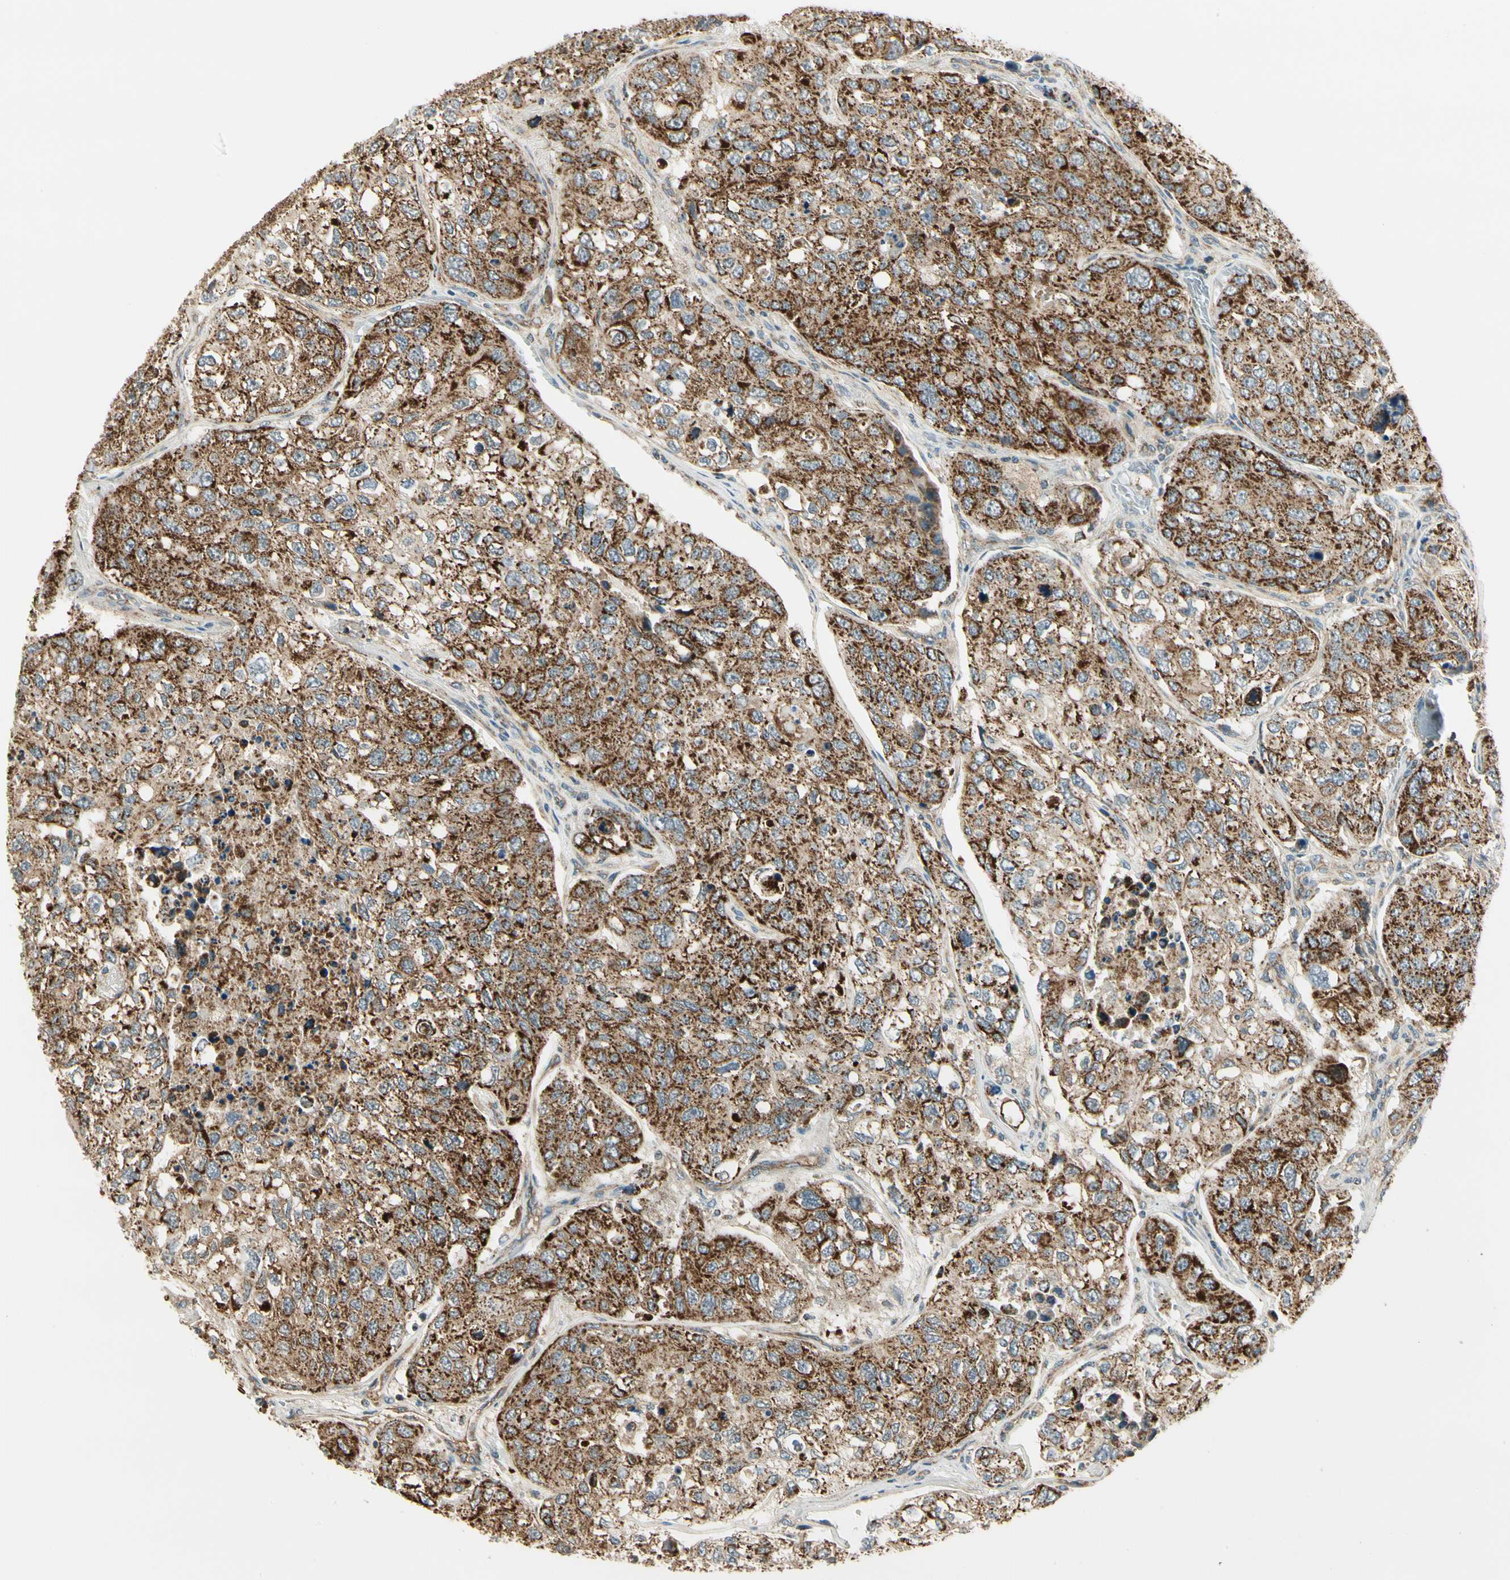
{"staining": {"intensity": "strong", "quantity": ">75%", "location": "cytoplasmic/membranous"}, "tissue": "urothelial cancer", "cell_type": "Tumor cells", "image_type": "cancer", "snomed": [{"axis": "morphology", "description": "Urothelial carcinoma, High grade"}, {"axis": "topography", "description": "Lymph node"}, {"axis": "topography", "description": "Urinary bladder"}], "caption": "Immunohistochemistry (IHC) photomicrograph of urothelial cancer stained for a protein (brown), which displays high levels of strong cytoplasmic/membranous expression in about >75% of tumor cells.", "gene": "EPHB3", "patient": {"sex": "male", "age": 51}}